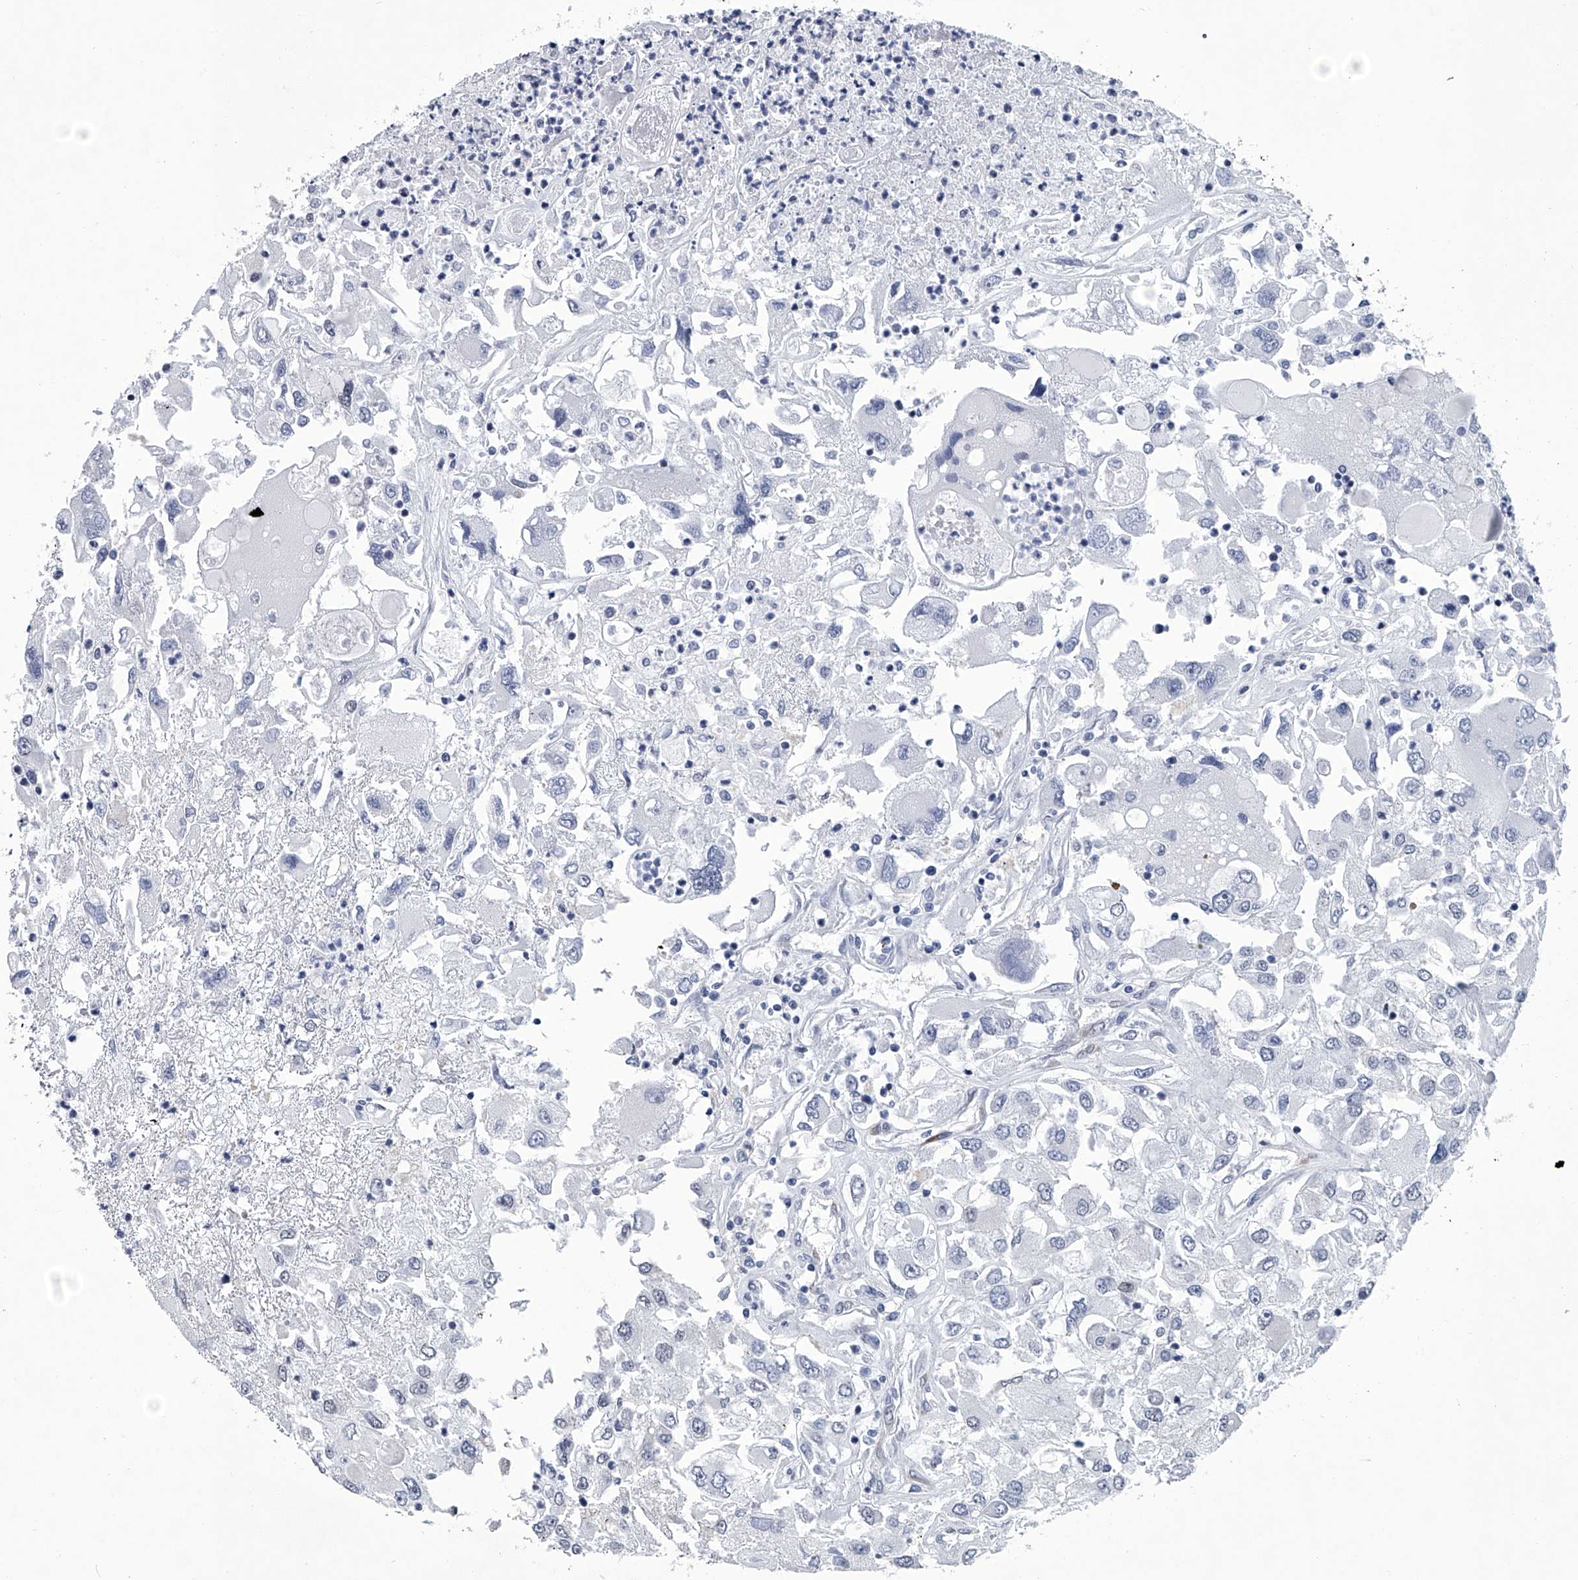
{"staining": {"intensity": "negative", "quantity": "none", "location": "none"}, "tissue": "renal cancer", "cell_type": "Tumor cells", "image_type": "cancer", "snomed": [{"axis": "morphology", "description": "Adenocarcinoma, NOS"}, {"axis": "topography", "description": "Kidney"}], "caption": "DAB (3,3'-diaminobenzidine) immunohistochemical staining of adenocarcinoma (renal) exhibits no significant staining in tumor cells.", "gene": "PPP2R5D", "patient": {"sex": "female", "age": 52}}